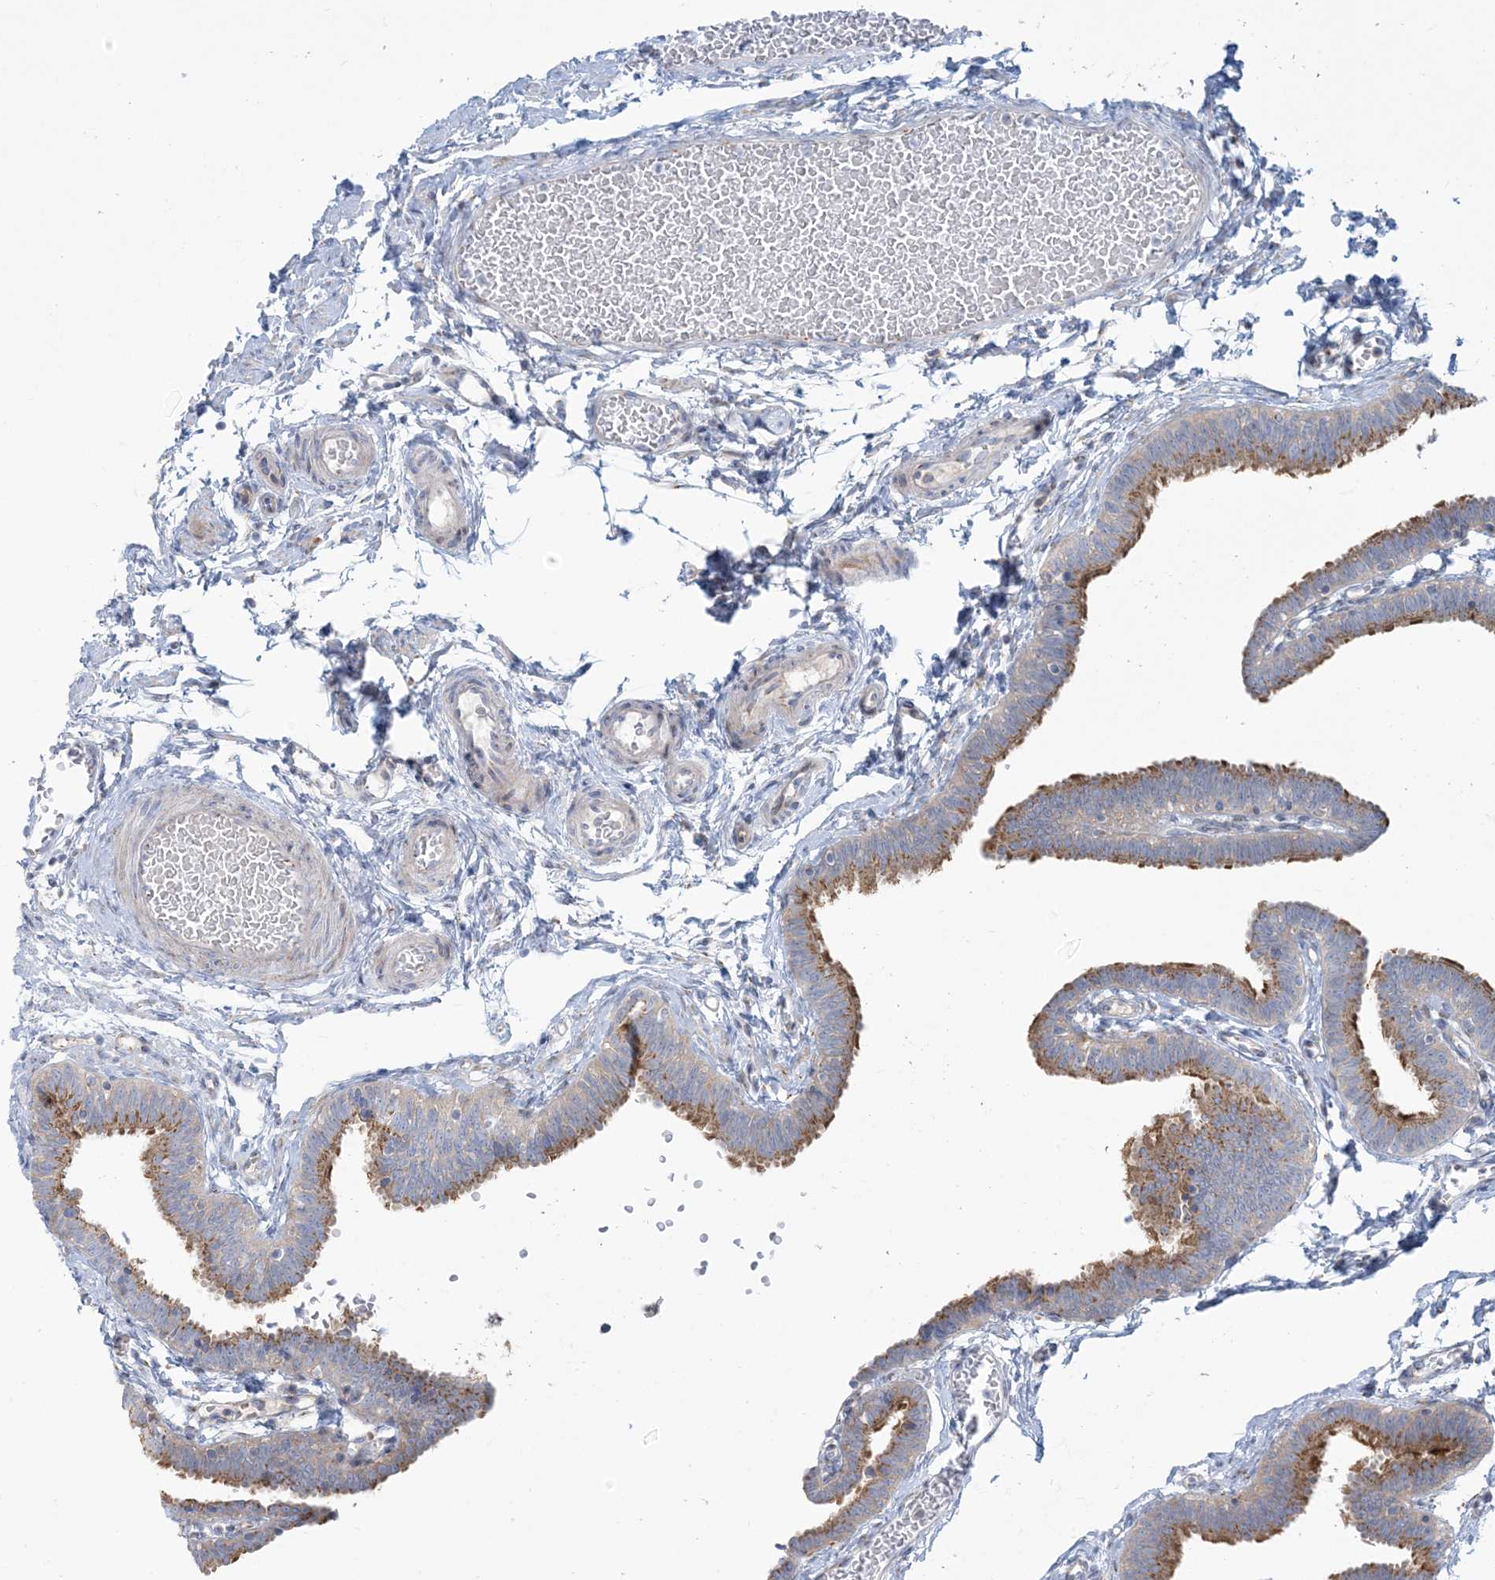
{"staining": {"intensity": "moderate", "quantity": ">75%", "location": "cytoplasmic/membranous"}, "tissue": "fallopian tube", "cell_type": "Glandular cells", "image_type": "normal", "snomed": [{"axis": "morphology", "description": "Normal tissue, NOS"}, {"axis": "topography", "description": "Fallopian tube"}, {"axis": "topography", "description": "Ovary"}], "caption": "IHC of normal human fallopian tube shows medium levels of moderate cytoplasmic/membranous staining in approximately >75% of glandular cells.", "gene": "AFTPH", "patient": {"sex": "female", "age": 23}}